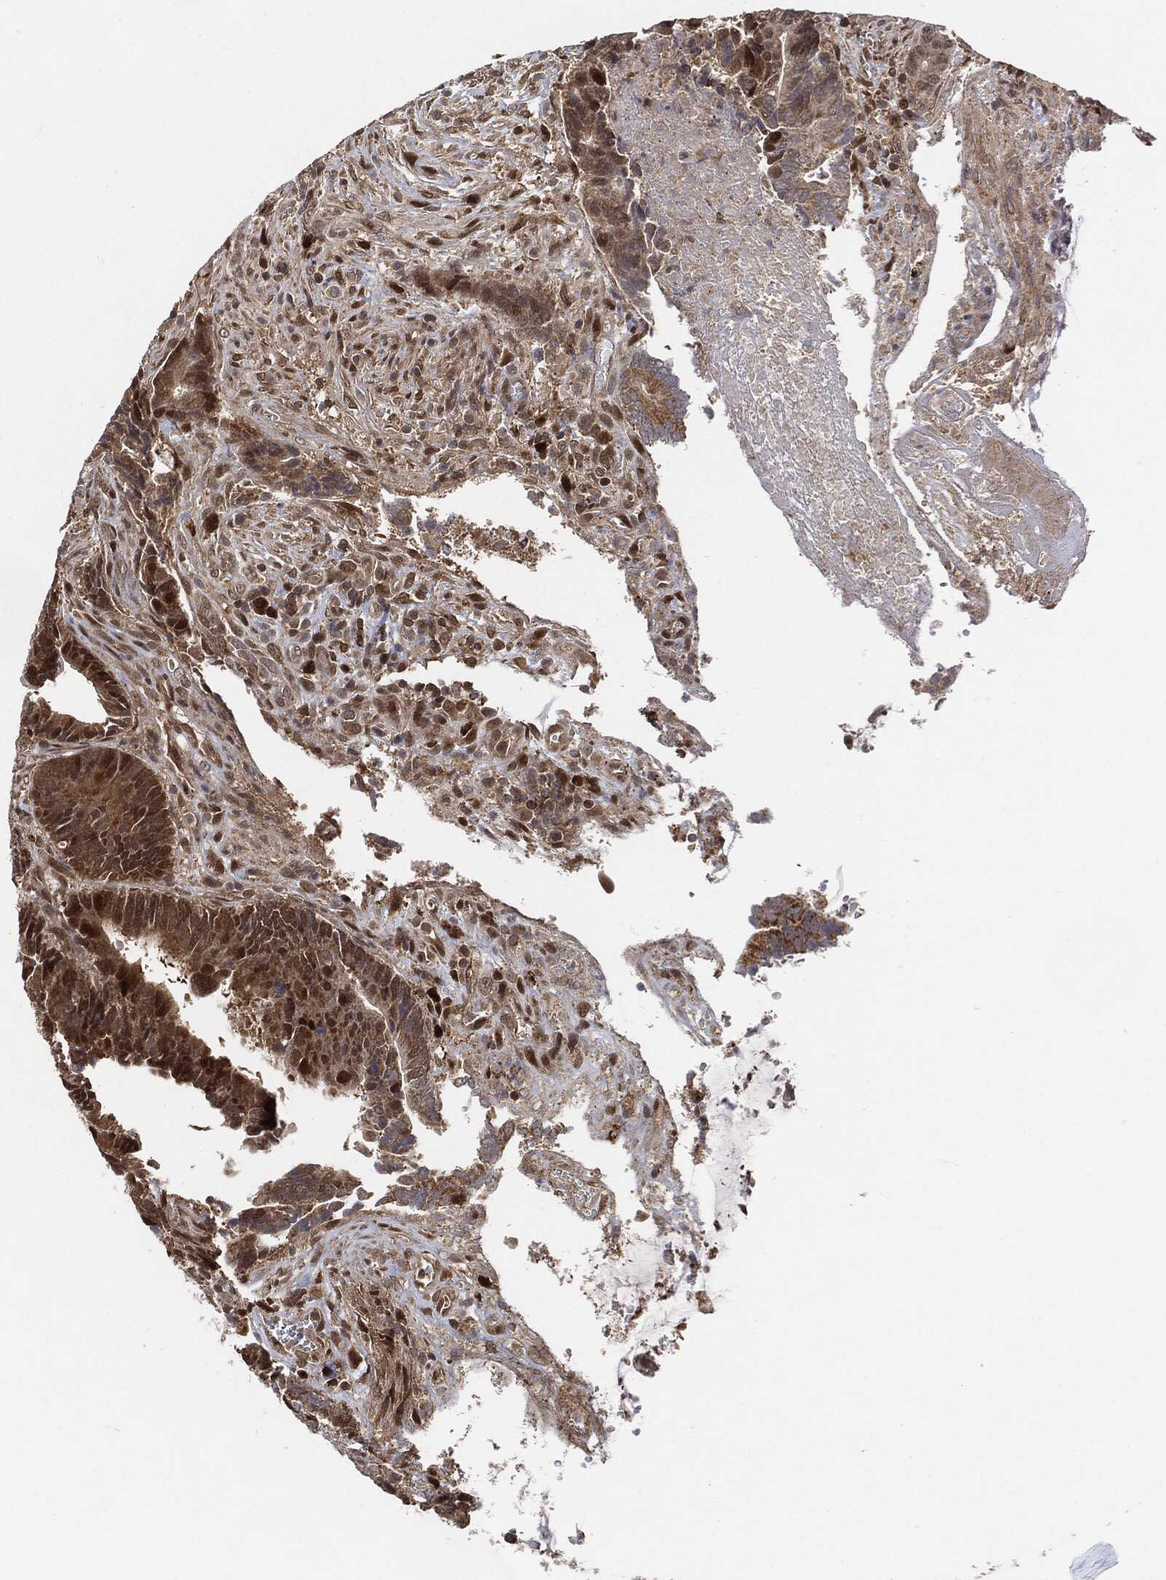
{"staining": {"intensity": "moderate", "quantity": "25%-75%", "location": "cytoplasmic/membranous,nuclear"}, "tissue": "colorectal cancer", "cell_type": "Tumor cells", "image_type": "cancer", "snomed": [{"axis": "morphology", "description": "Adenocarcinoma, NOS"}, {"axis": "topography", "description": "Colon"}], "caption": "IHC (DAB (3,3'-diaminobenzidine)) staining of adenocarcinoma (colorectal) exhibits moderate cytoplasmic/membranous and nuclear protein staining in about 25%-75% of tumor cells.", "gene": "CUTA", "patient": {"sex": "male", "age": 75}}